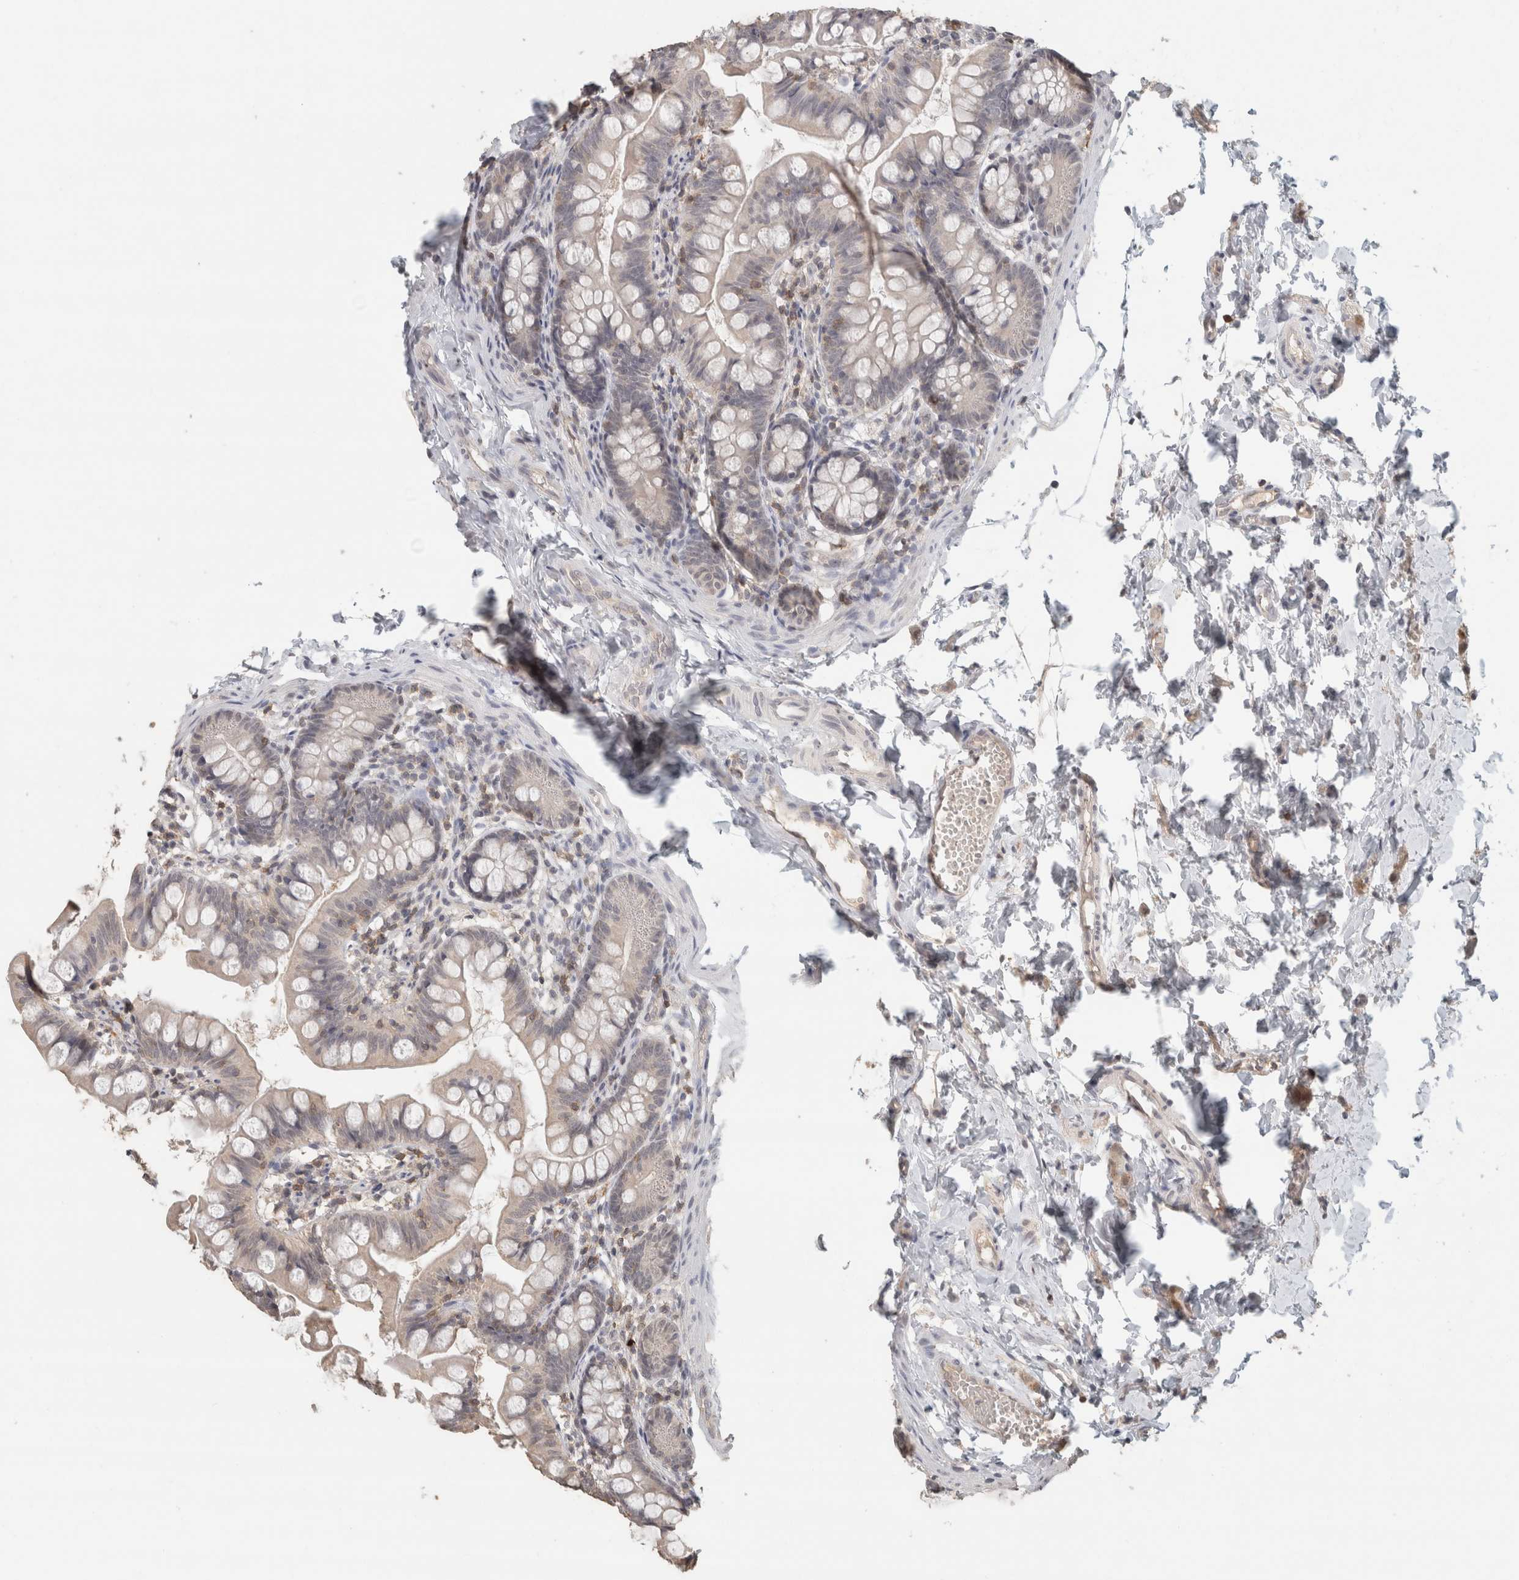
{"staining": {"intensity": "negative", "quantity": "none", "location": "none"}, "tissue": "small intestine", "cell_type": "Glandular cells", "image_type": "normal", "snomed": [{"axis": "morphology", "description": "Normal tissue, NOS"}, {"axis": "topography", "description": "Small intestine"}], "caption": "High power microscopy image of an immunohistochemistry (IHC) histopathology image of unremarkable small intestine, revealing no significant staining in glandular cells.", "gene": "TRAT1", "patient": {"sex": "male", "age": 7}}